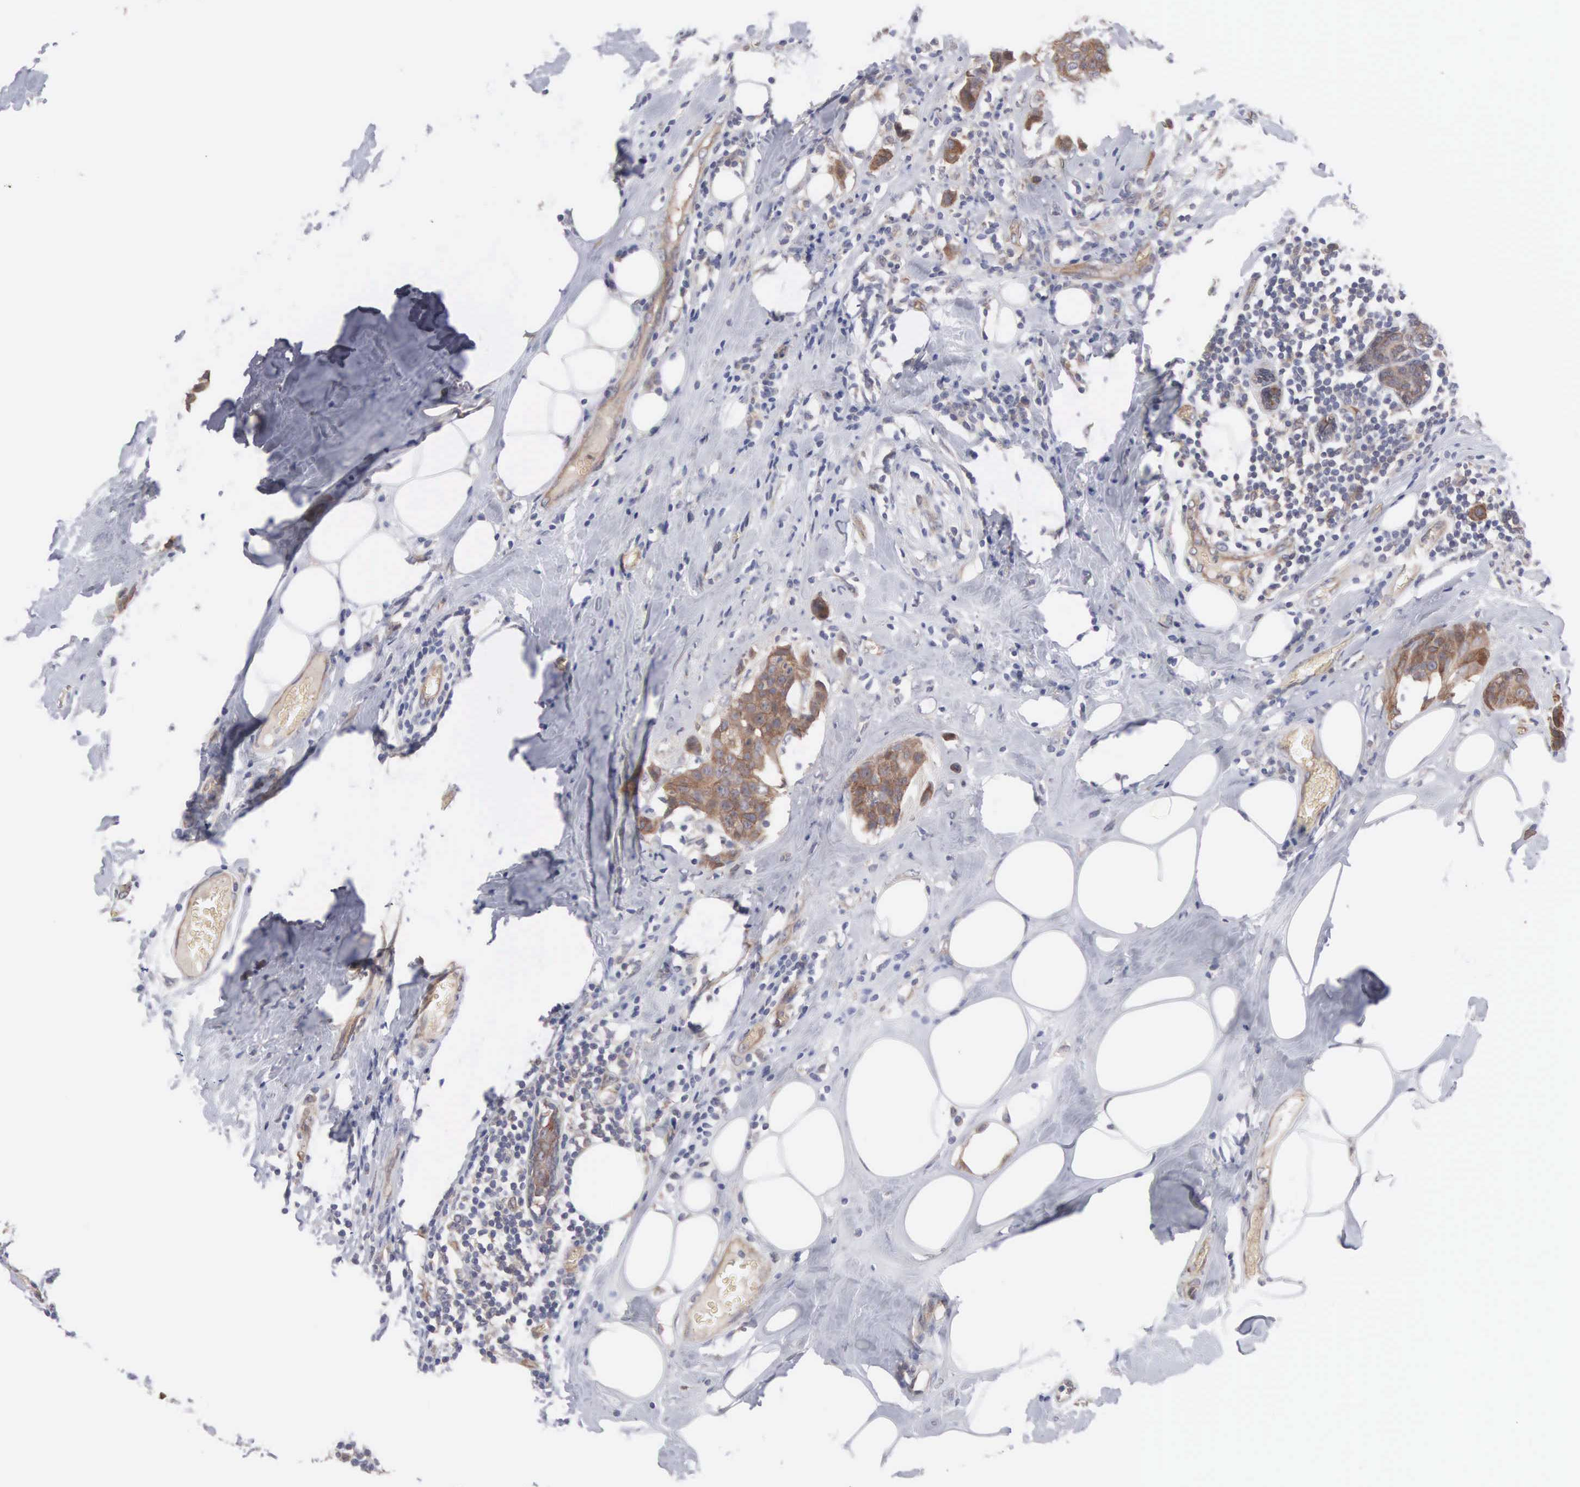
{"staining": {"intensity": "moderate", "quantity": ">75%", "location": "cytoplasmic/membranous"}, "tissue": "breast cancer", "cell_type": "Tumor cells", "image_type": "cancer", "snomed": [{"axis": "morphology", "description": "Duct carcinoma"}, {"axis": "topography", "description": "Breast"}], "caption": "IHC (DAB) staining of breast infiltrating ductal carcinoma shows moderate cytoplasmic/membranous protein expression in approximately >75% of tumor cells. The protein of interest is shown in brown color, while the nuclei are stained blue.", "gene": "INF2", "patient": {"sex": "female", "age": 45}}